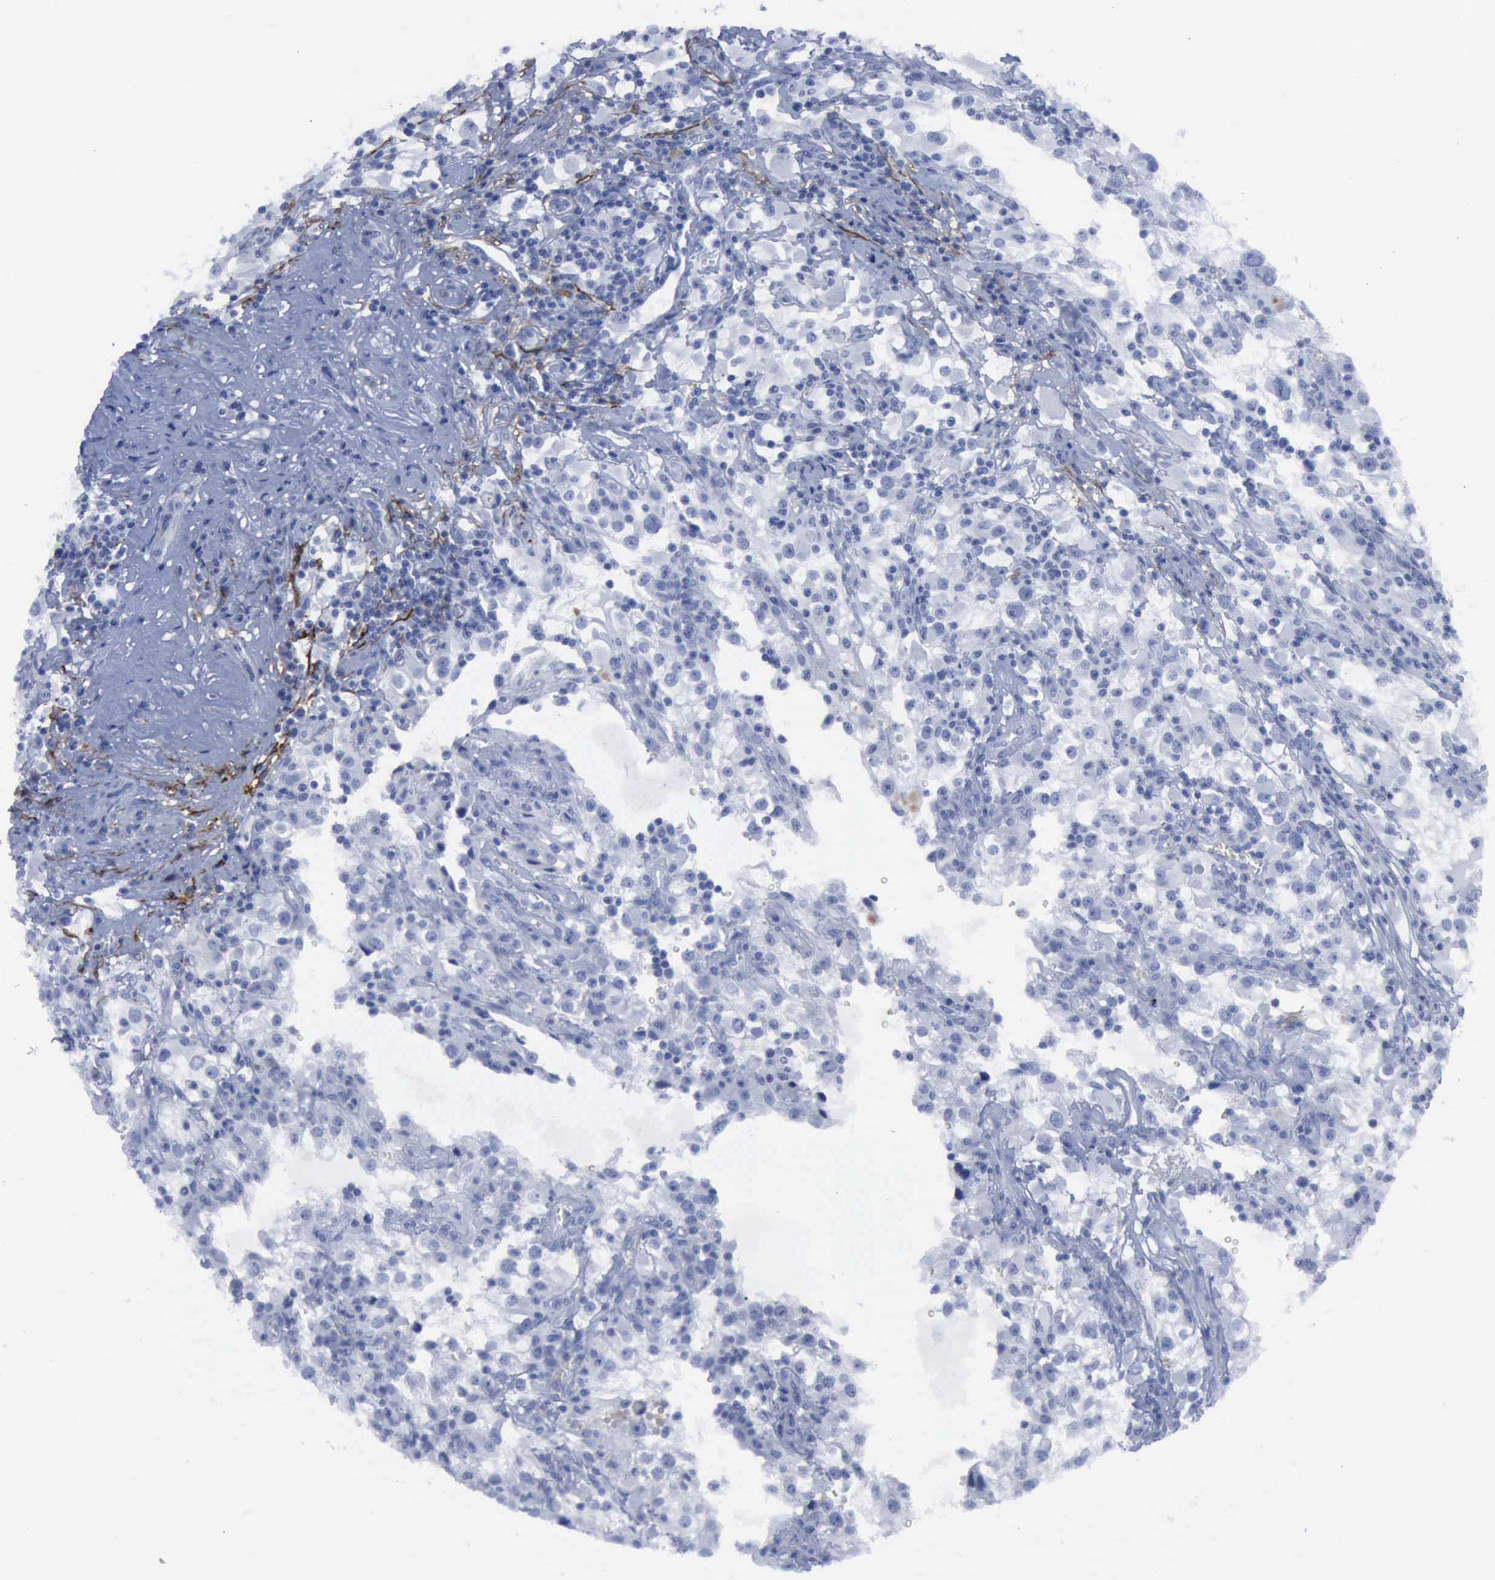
{"staining": {"intensity": "negative", "quantity": "none", "location": "none"}, "tissue": "renal cancer", "cell_type": "Tumor cells", "image_type": "cancer", "snomed": [{"axis": "morphology", "description": "Adenocarcinoma, NOS"}, {"axis": "topography", "description": "Kidney"}], "caption": "Protein analysis of adenocarcinoma (renal) displays no significant expression in tumor cells.", "gene": "NGFR", "patient": {"sex": "female", "age": 52}}